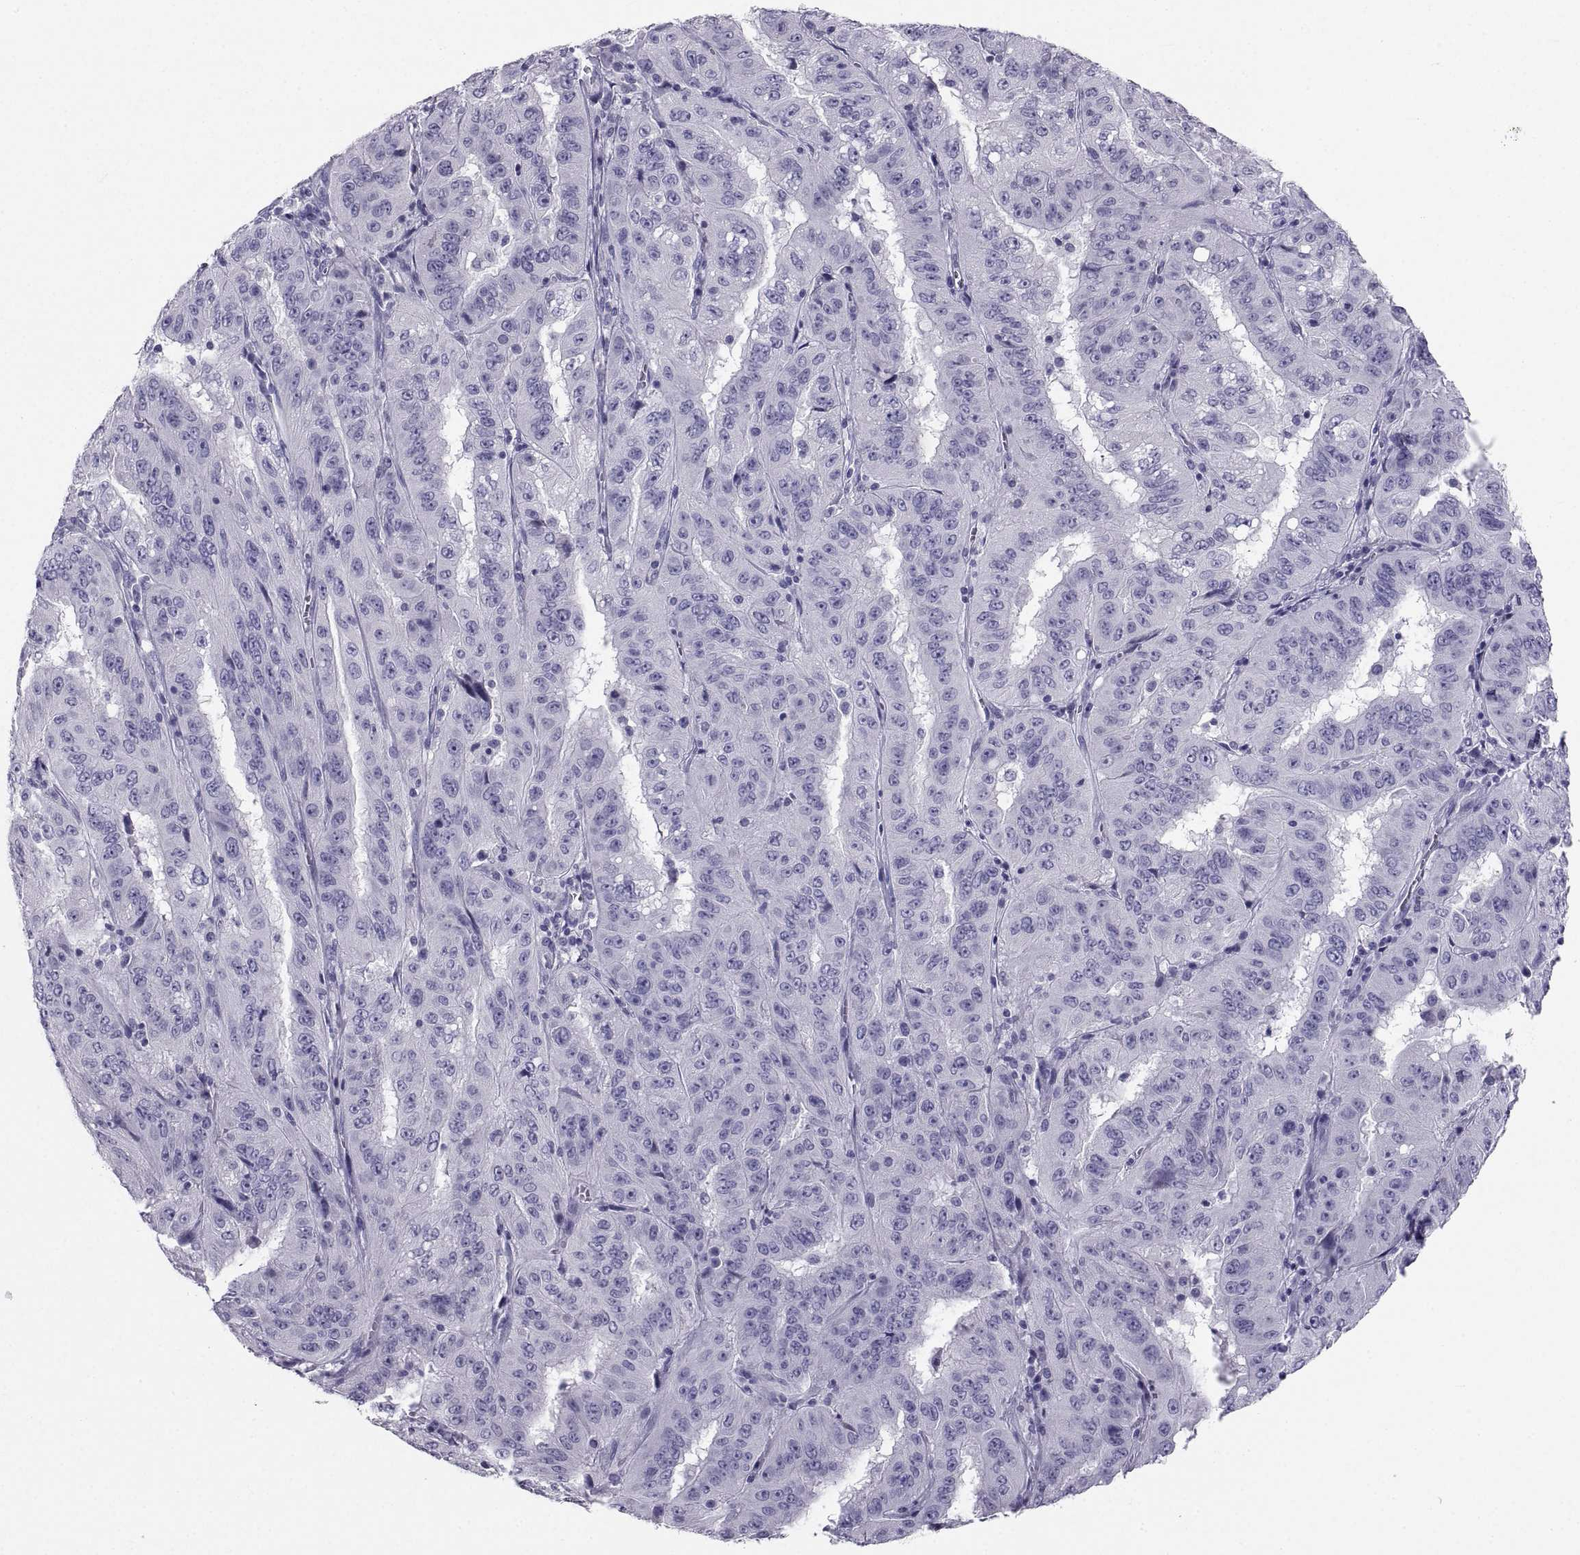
{"staining": {"intensity": "negative", "quantity": "none", "location": "none"}, "tissue": "pancreatic cancer", "cell_type": "Tumor cells", "image_type": "cancer", "snomed": [{"axis": "morphology", "description": "Adenocarcinoma, NOS"}, {"axis": "topography", "description": "Pancreas"}], "caption": "The histopathology image exhibits no significant staining in tumor cells of pancreatic cancer.", "gene": "PCSK1N", "patient": {"sex": "male", "age": 63}}